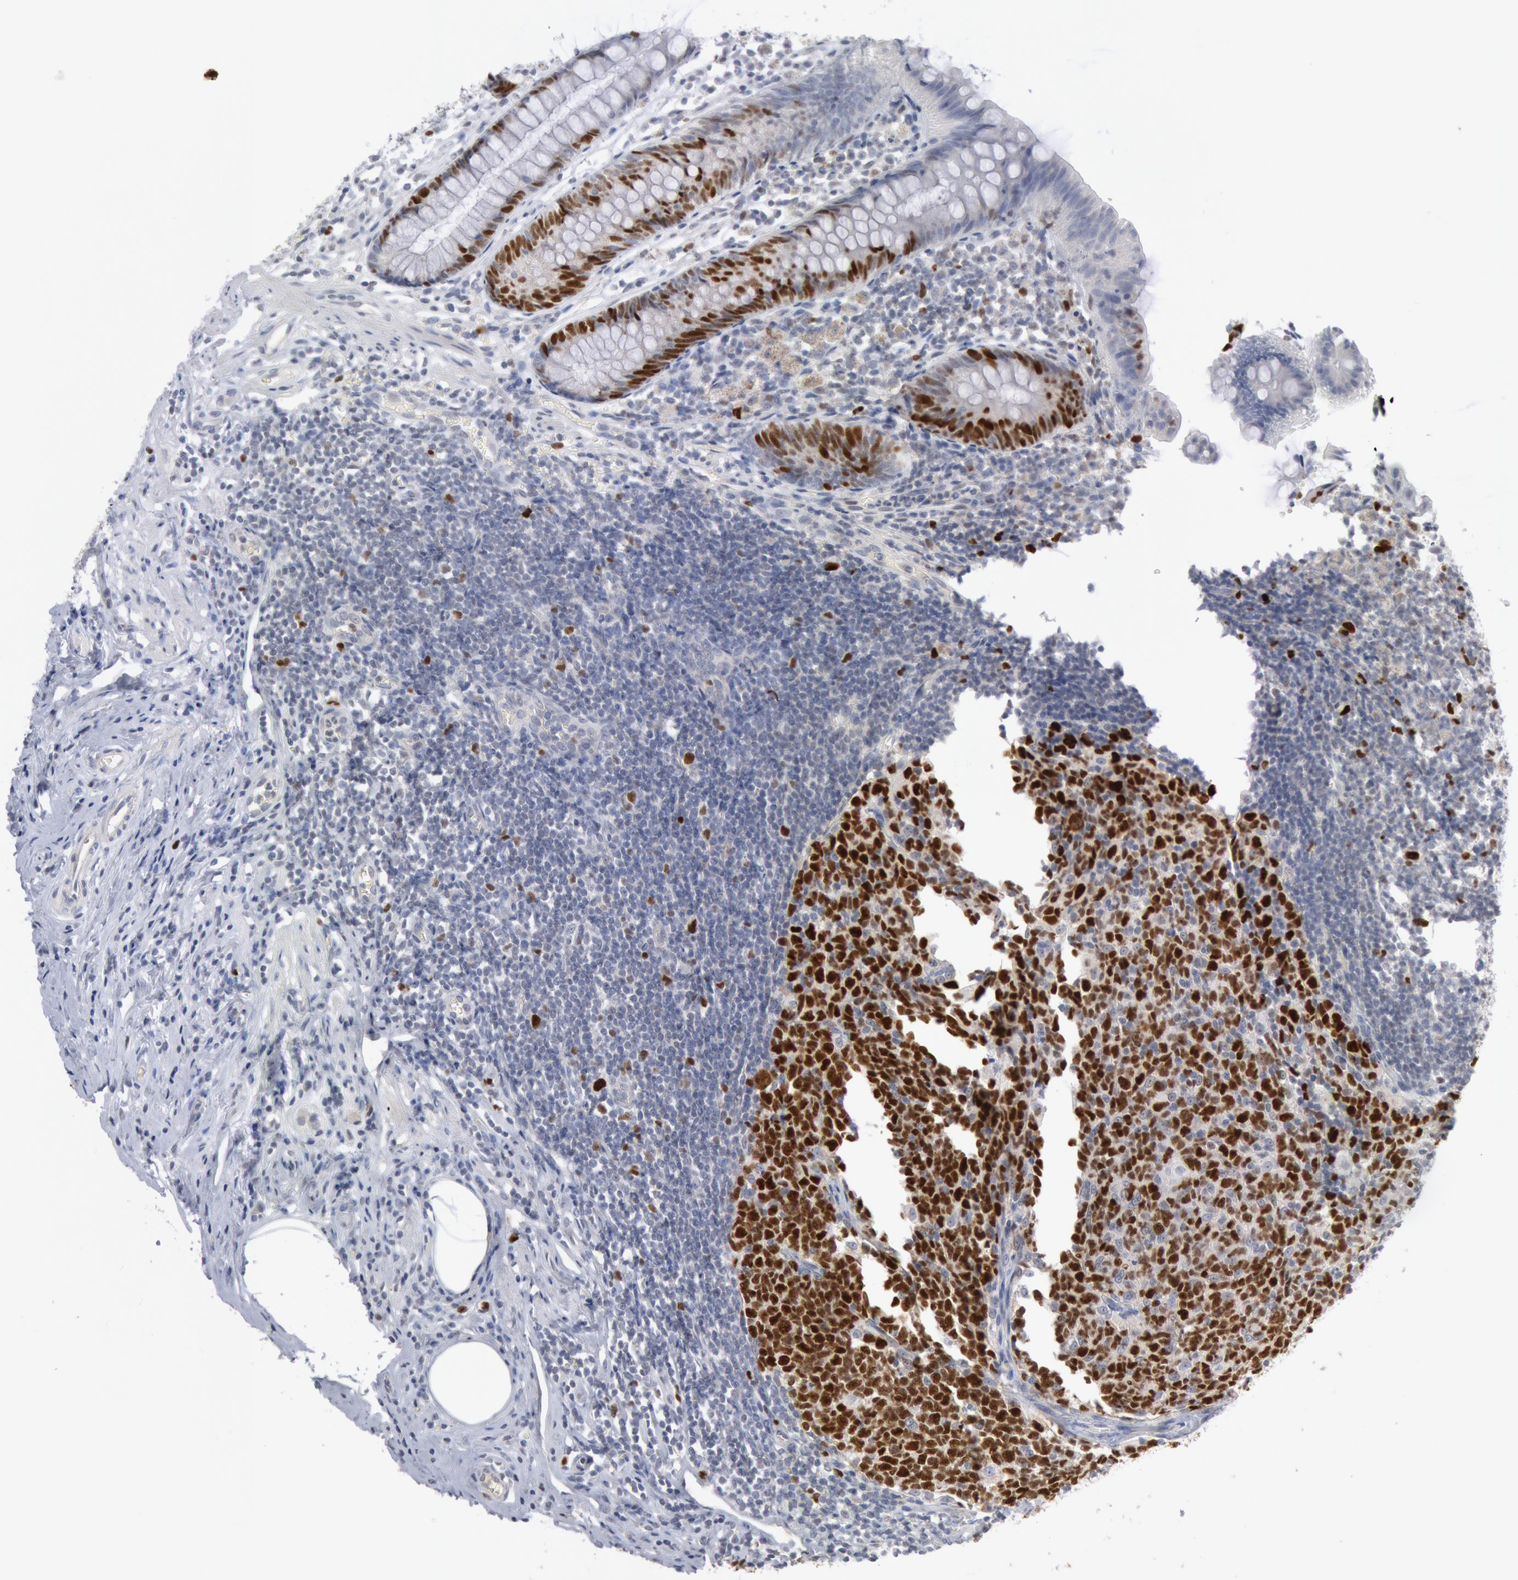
{"staining": {"intensity": "strong", "quantity": ">75%", "location": "nuclear"}, "tissue": "appendix", "cell_type": "Glandular cells", "image_type": "normal", "snomed": [{"axis": "morphology", "description": "Normal tissue, NOS"}, {"axis": "topography", "description": "Appendix"}], "caption": "A histopathology image of human appendix stained for a protein displays strong nuclear brown staining in glandular cells. The staining is performed using DAB (3,3'-diaminobenzidine) brown chromogen to label protein expression. The nuclei are counter-stained blue using hematoxylin.", "gene": "WDHD1", "patient": {"sex": "male", "age": 38}}